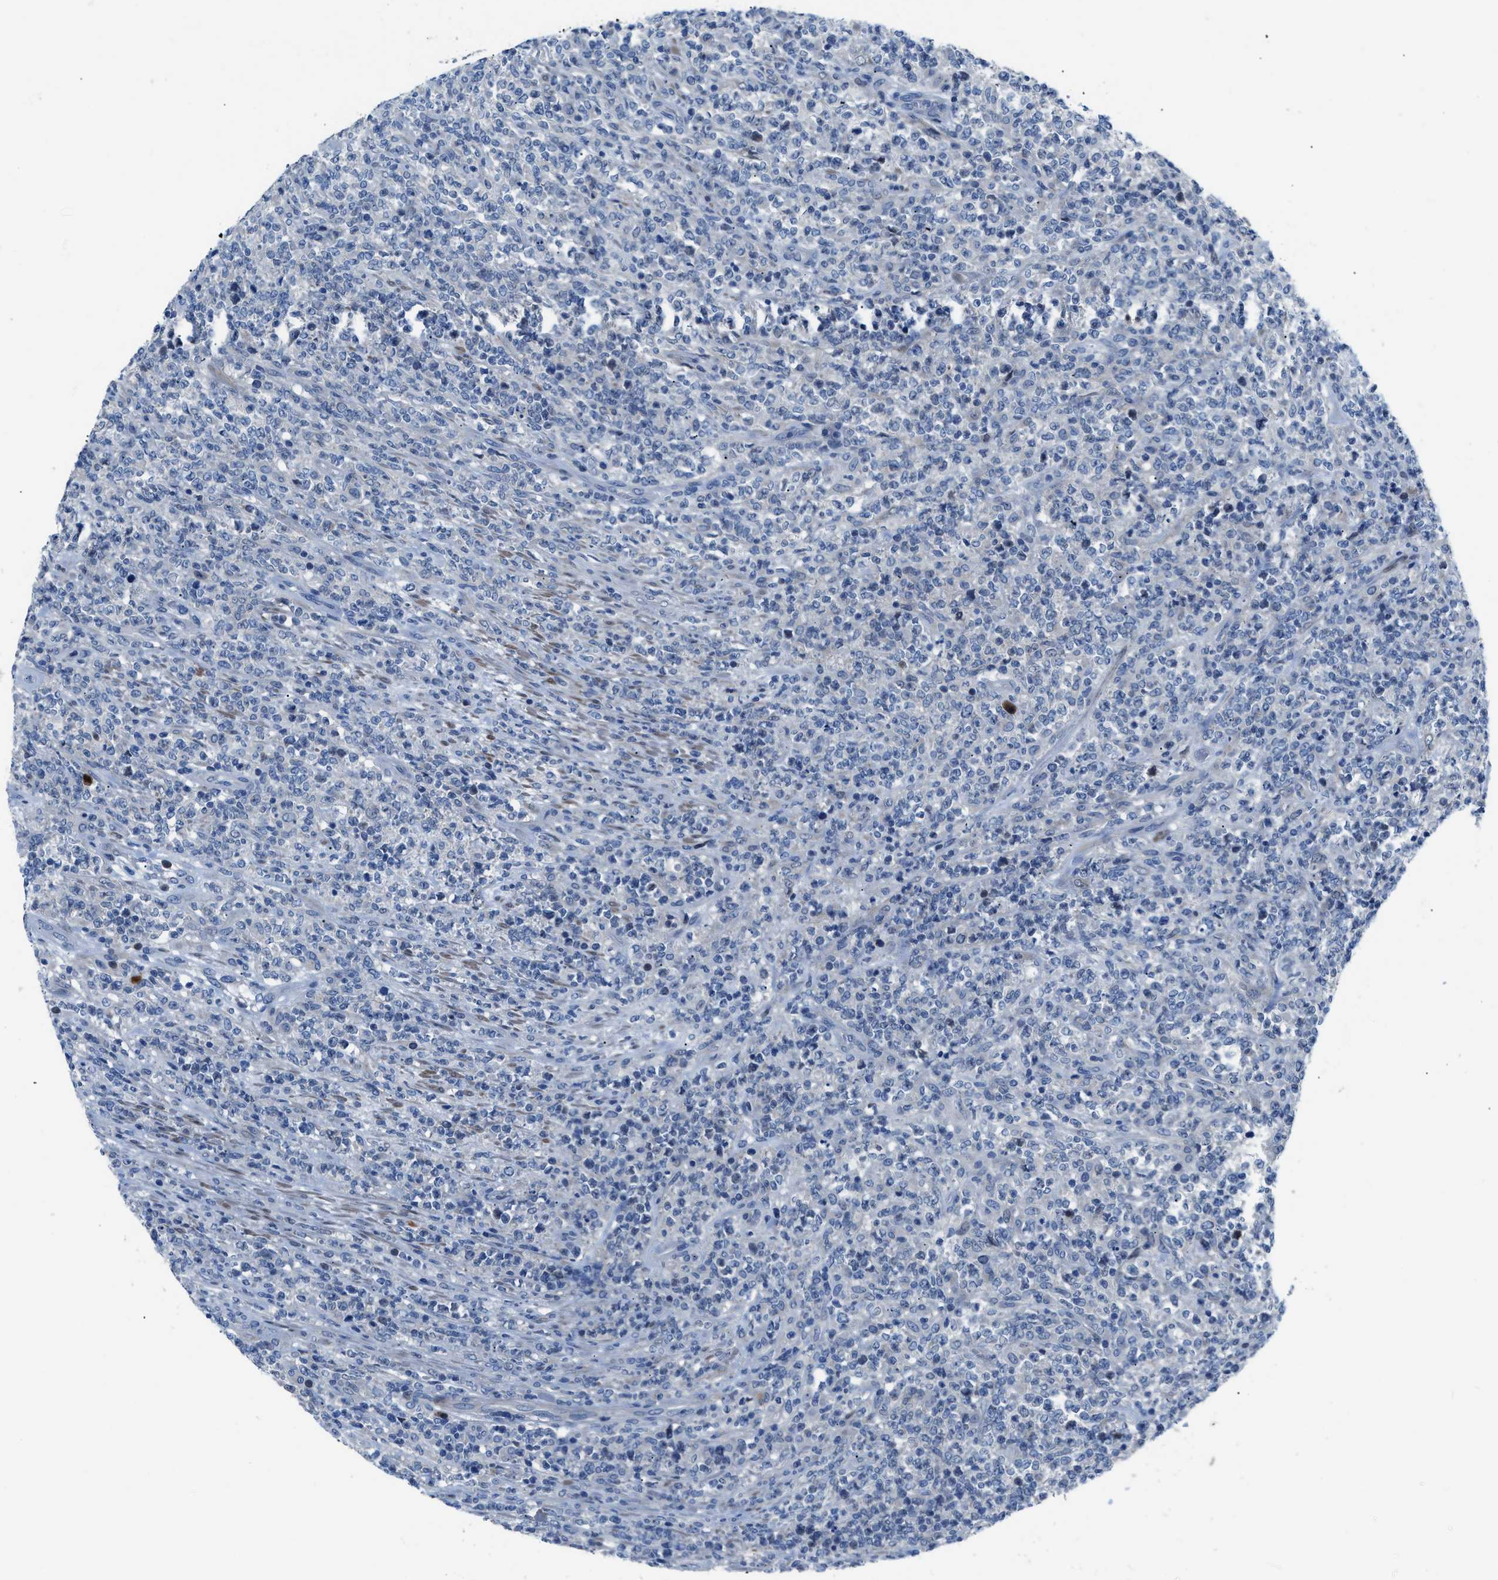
{"staining": {"intensity": "weak", "quantity": ">75%", "location": "cytoplasmic/membranous"}, "tissue": "lymphoma", "cell_type": "Tumor cells", "image_type": "cancer", "snomed": [{"axis": "morphology", "description": "Malignant lymphoma, non-Hodgkin's type, High grade"}, {"axis": "topography", "description": "Soft tissue"}], "caption": "Human malignant lymphoma, non-Hodgkin's type (high-grade) stained with a brown dye exhibits weak cytoplasmic/membranous positive expression in approximately >75% of tumor cells.", "gene": "UAP1", "patient": {"sex": "male", "age": 18}}